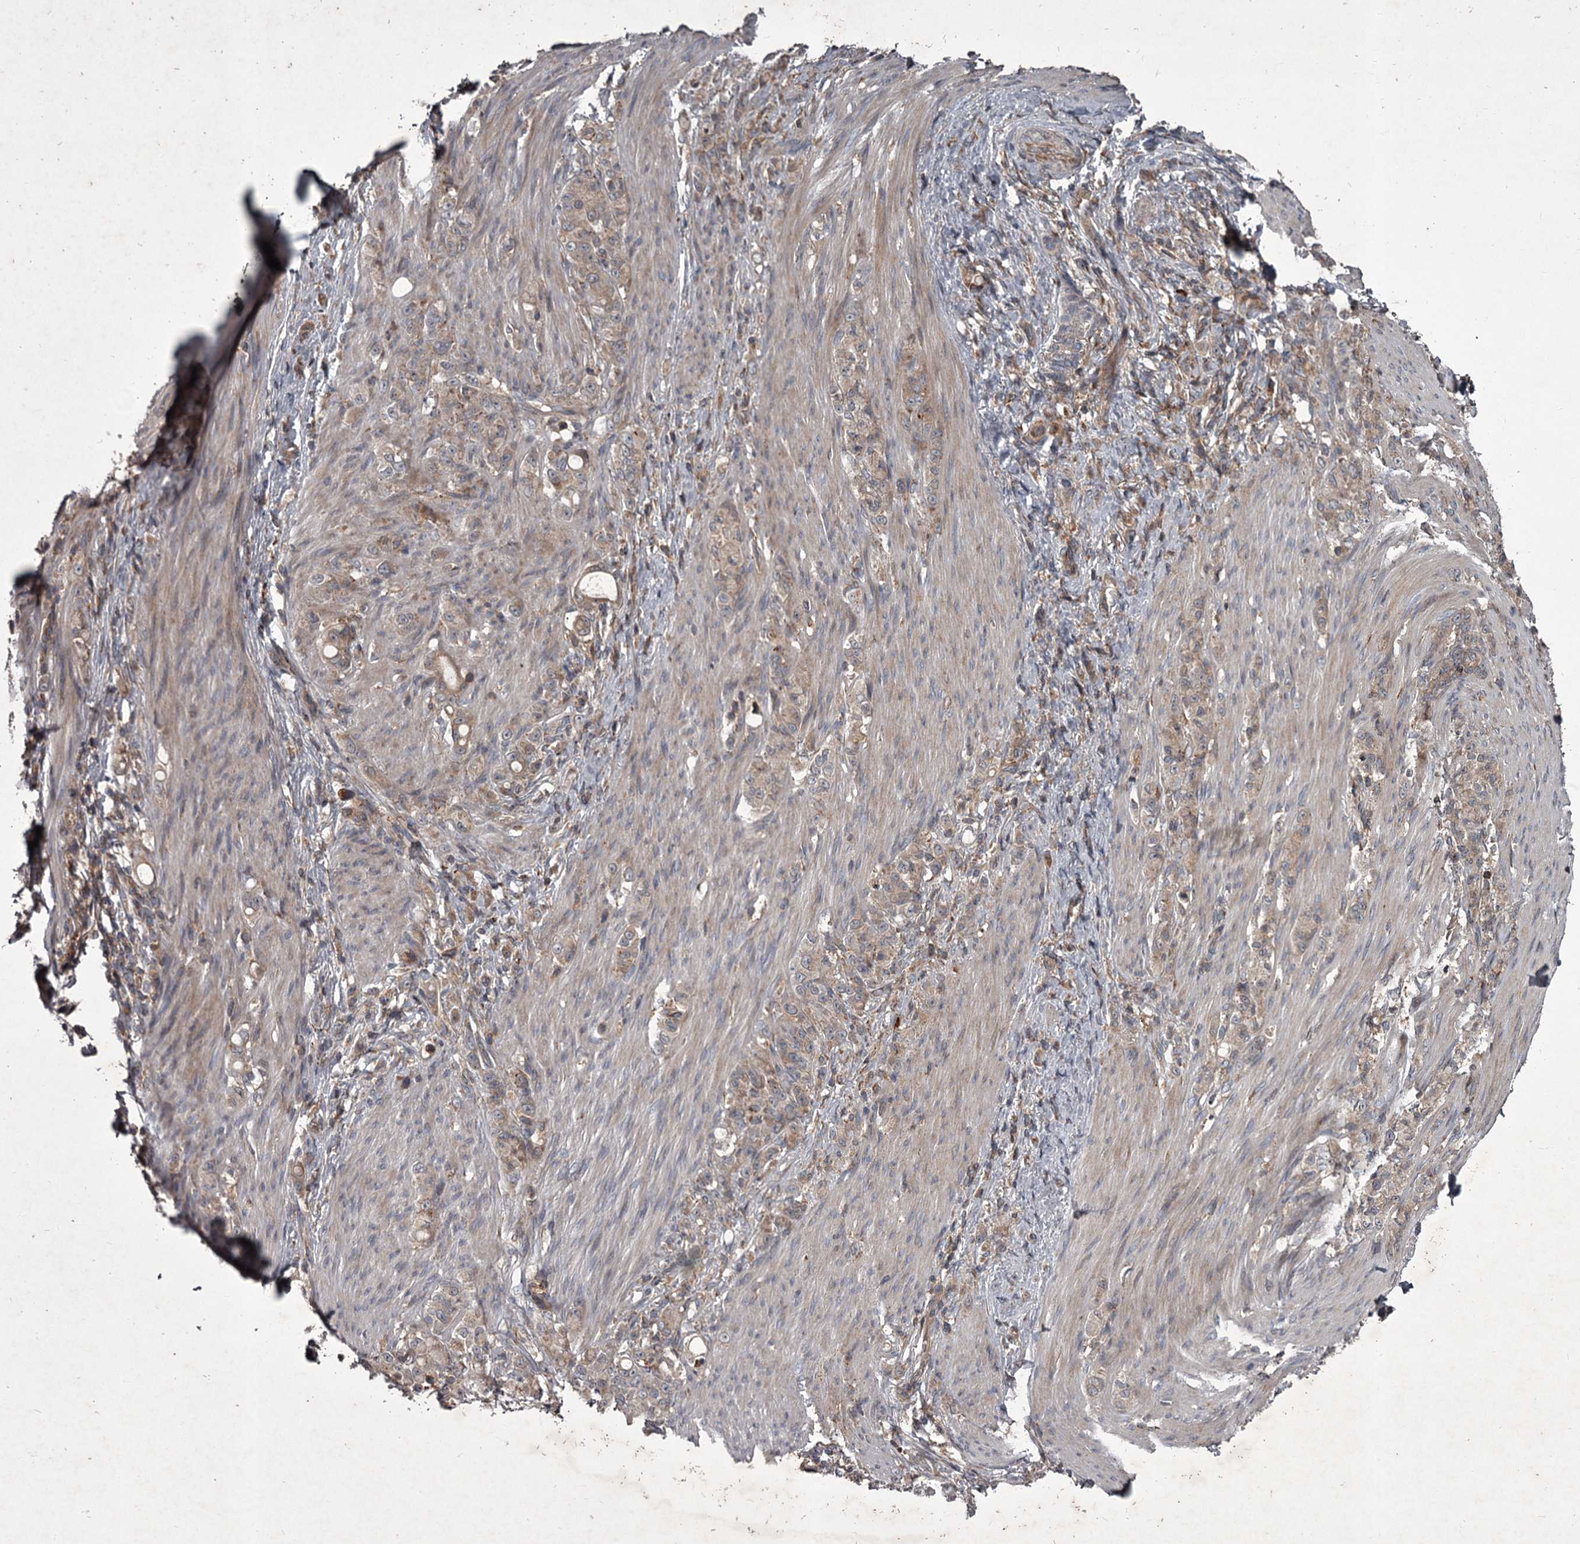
{"staining": {"intensity": "weak", "quantity": ">75%", "location": "cytoplasmic/membranous"}, "tissue": "stomach cancer", "cell_type": "Tumor cells", "image_type": "cancer", "snomed": [{"axis": "morphology", "description": "Adenocarcinoma, NOS"}, {"axis": "topography", "description": "Stomach"}], "caption": "Immunohistochemistry of stomach cancer (adenocarcinoma) shows low levels of weak cytoplasmic/membranous positivity in approximately >75% of tumor cells.", "gene": "UNC93B1", "patient": {"sex": "female", "age": 79}}